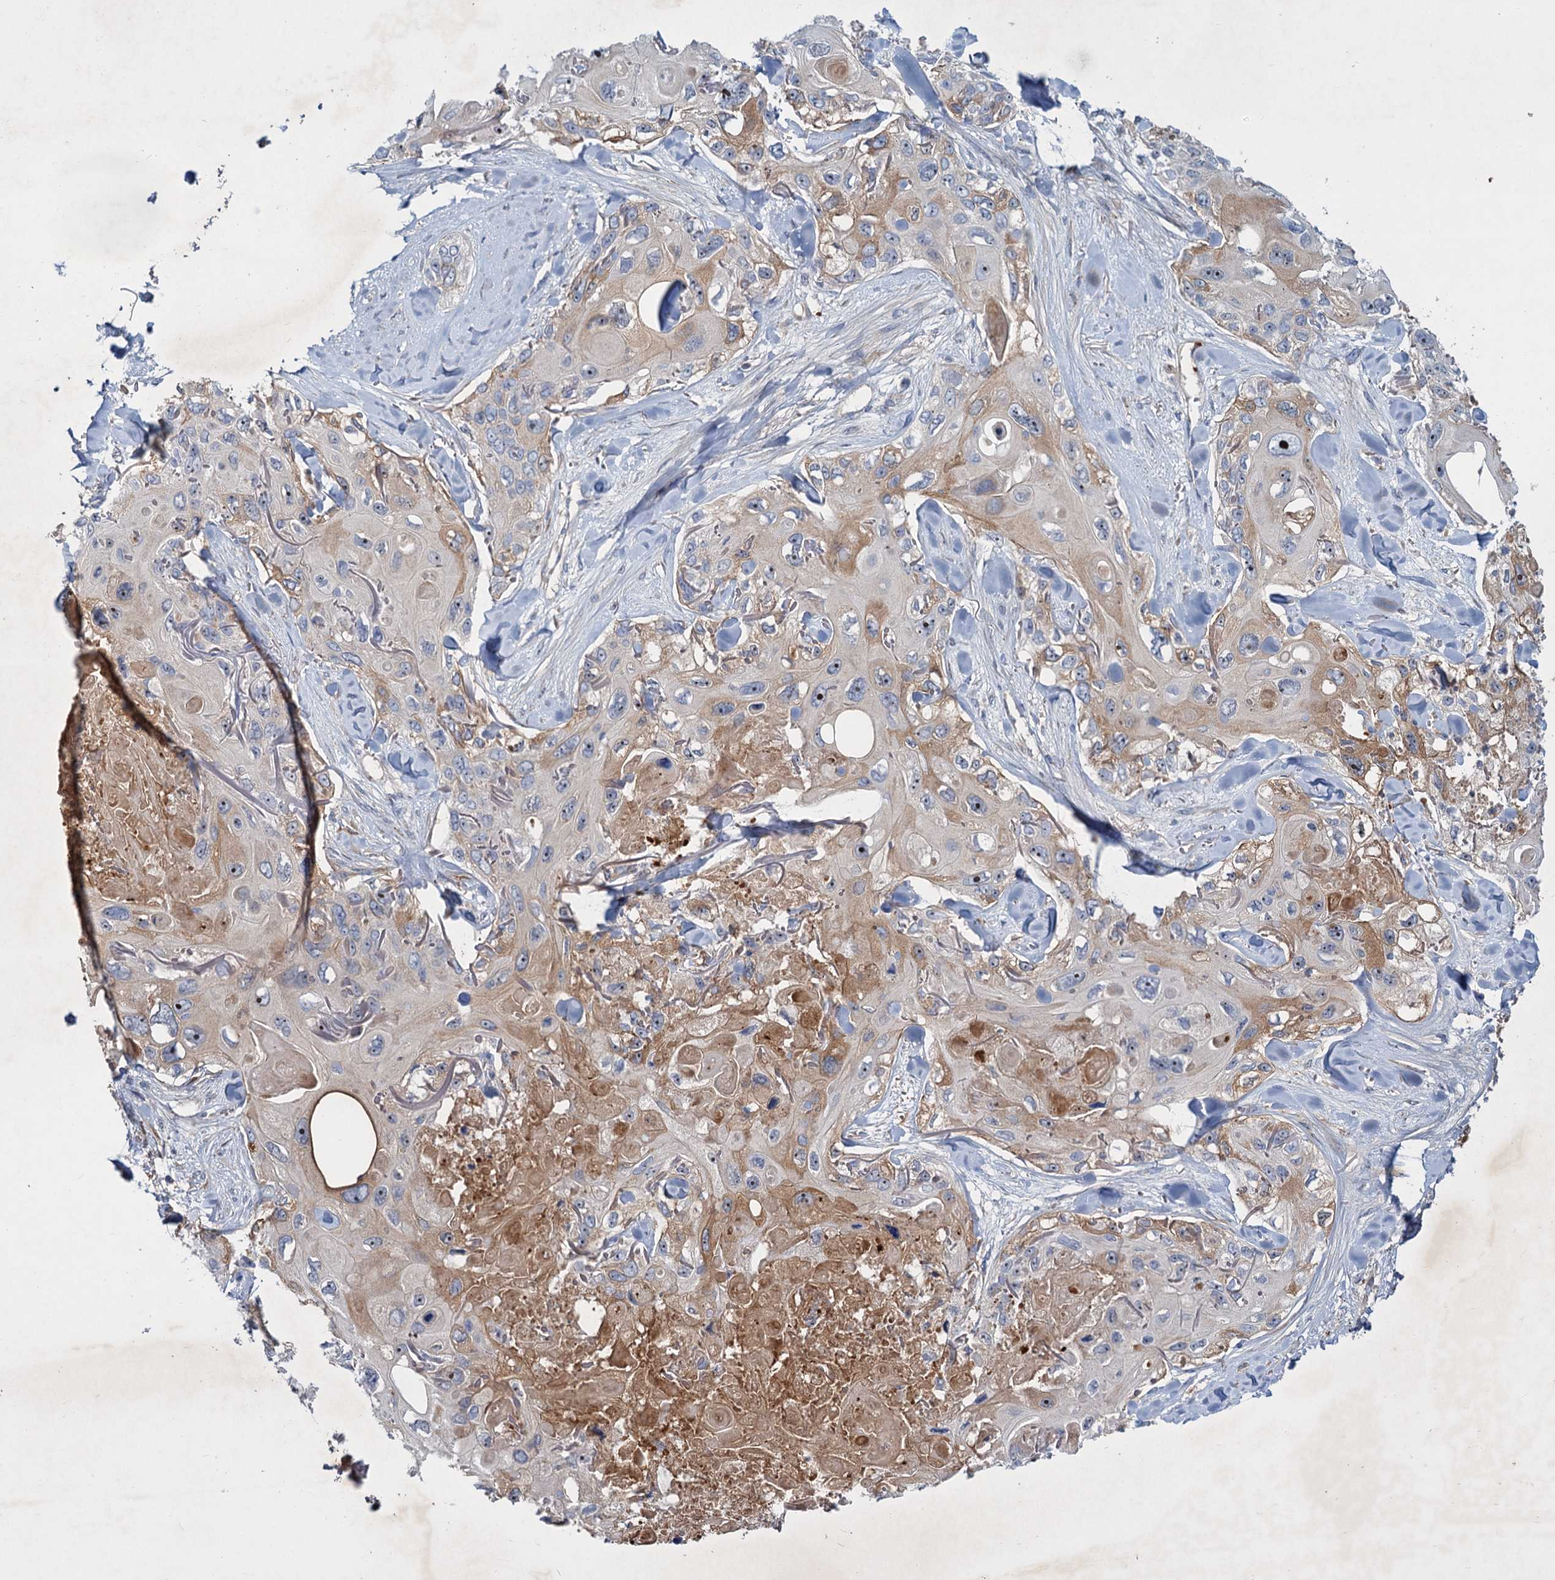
{"staining": {"intensity": "moderate", "quantity": "<25%", "location": "cytoplasmic/membranous"}, "tissue": "skin cancer", "cell_type": "Tumor cells", "image_type": "cancer", "snomed": [{"axis": "morphology", "description": "Normal tissue, NOS"}, {"axis": "morphology", "description": "Squamous cell carcinoma, NOS"}, {"axis": "topography", "description": "Skin"}], "caption": "Skin cancer (squamous cell carcinoma) stained for a protein exhibits moderate cytoplasmic/membranous positivity in tumor cells.", "gene": "CHRD", "patient": {"sex": "male", "age": 72}}